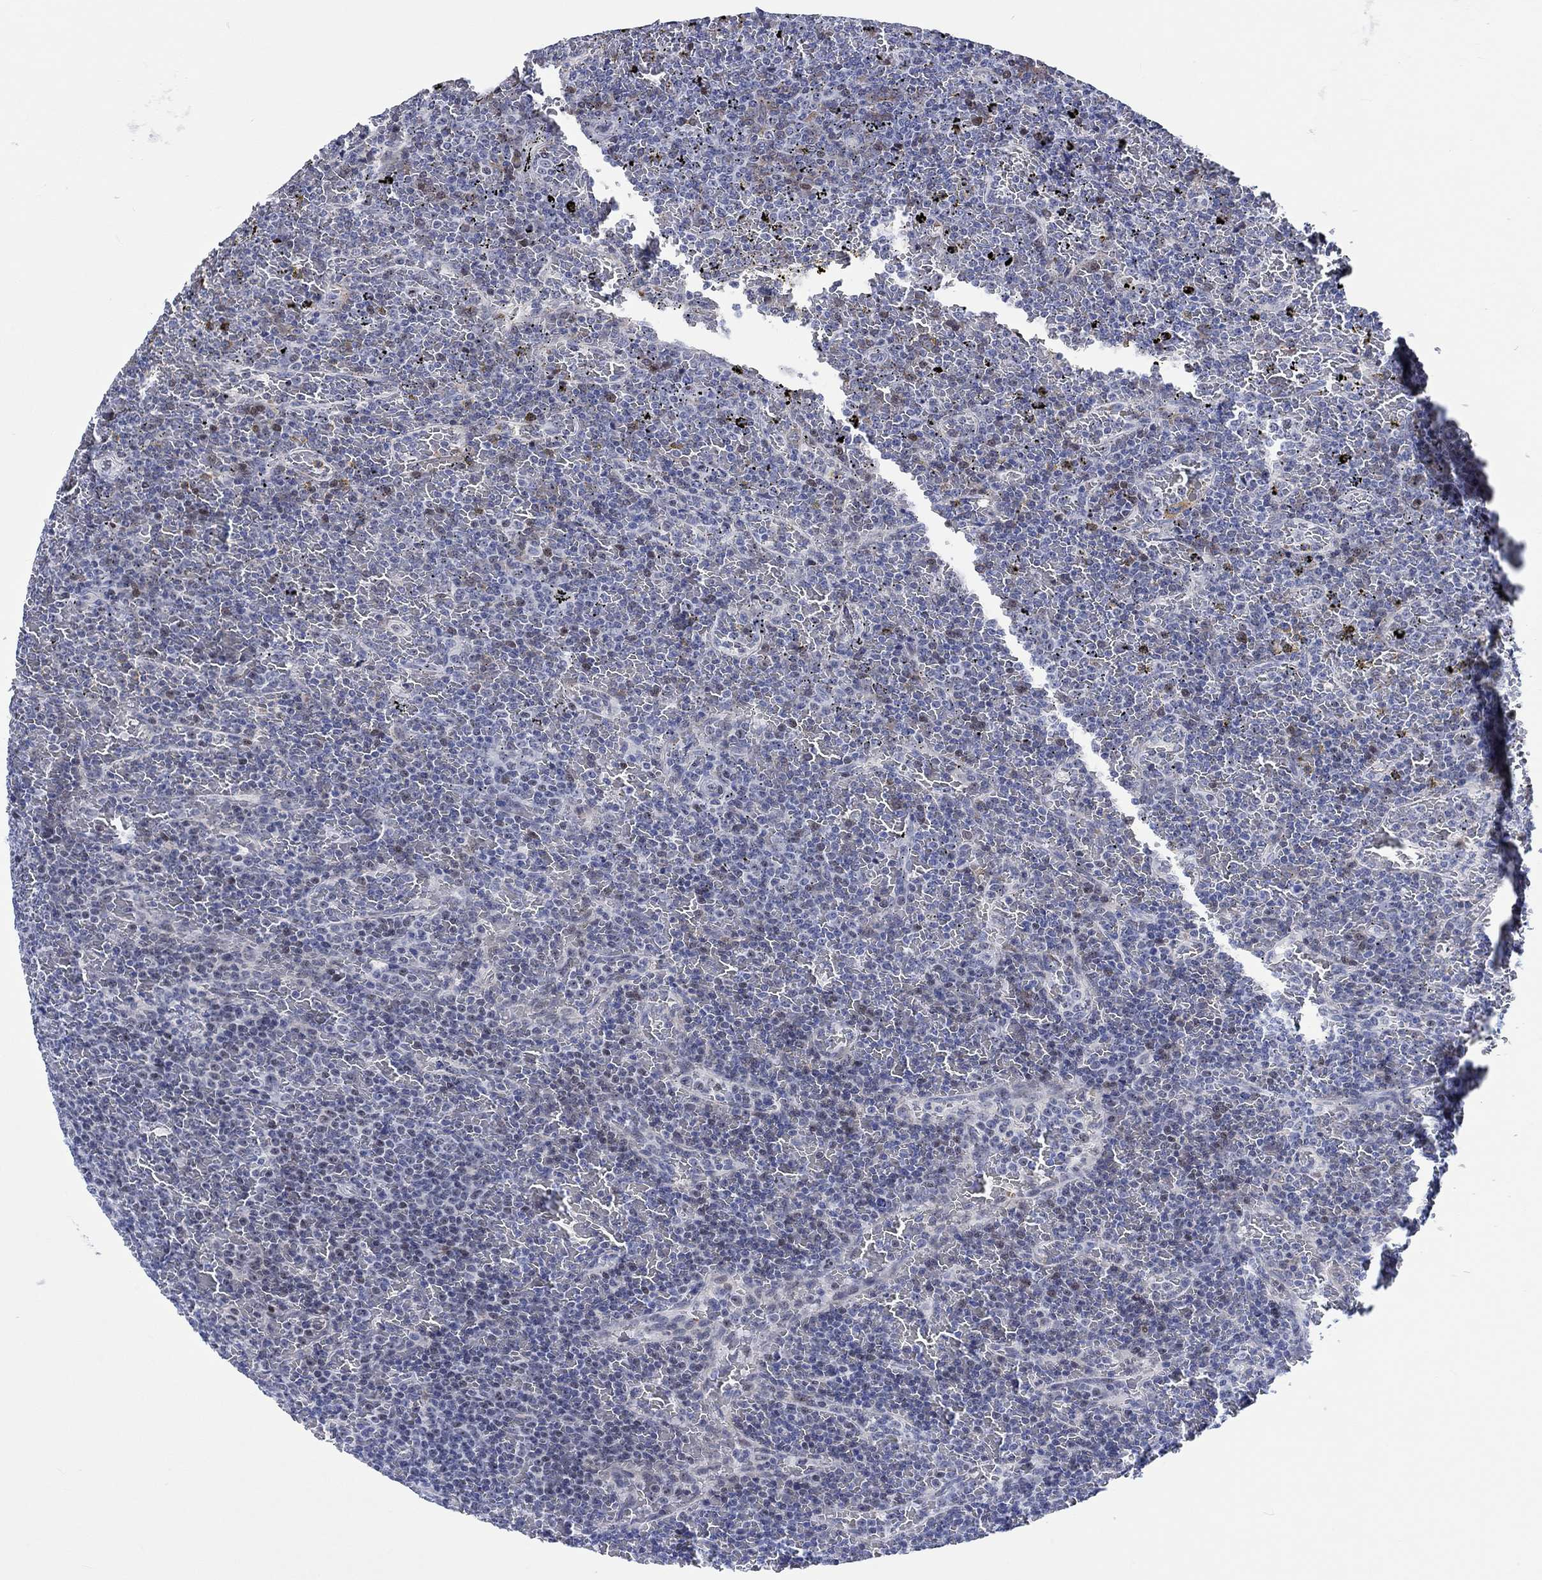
{"staining": {"intensity": "negative", "quantity": "none", "location": "none"}, "tissue": "lymphoma", "cell_type": "Tumor cells", "image_type": "cancer", "snomed": [{"axis": "morphology", "description": "Malignant lymphoma, non-Hodgkin's type, Low grade"}, {"axis": "topography", "description": "Spleen"}], "caption": "The histopathology image demonstrates no significant expression in tumor cells of malignant lymphoma, non-Hodgkin's type (low-grade).", "gene": "ZNF446", "patient": {"sex": "female", "age": 77}}